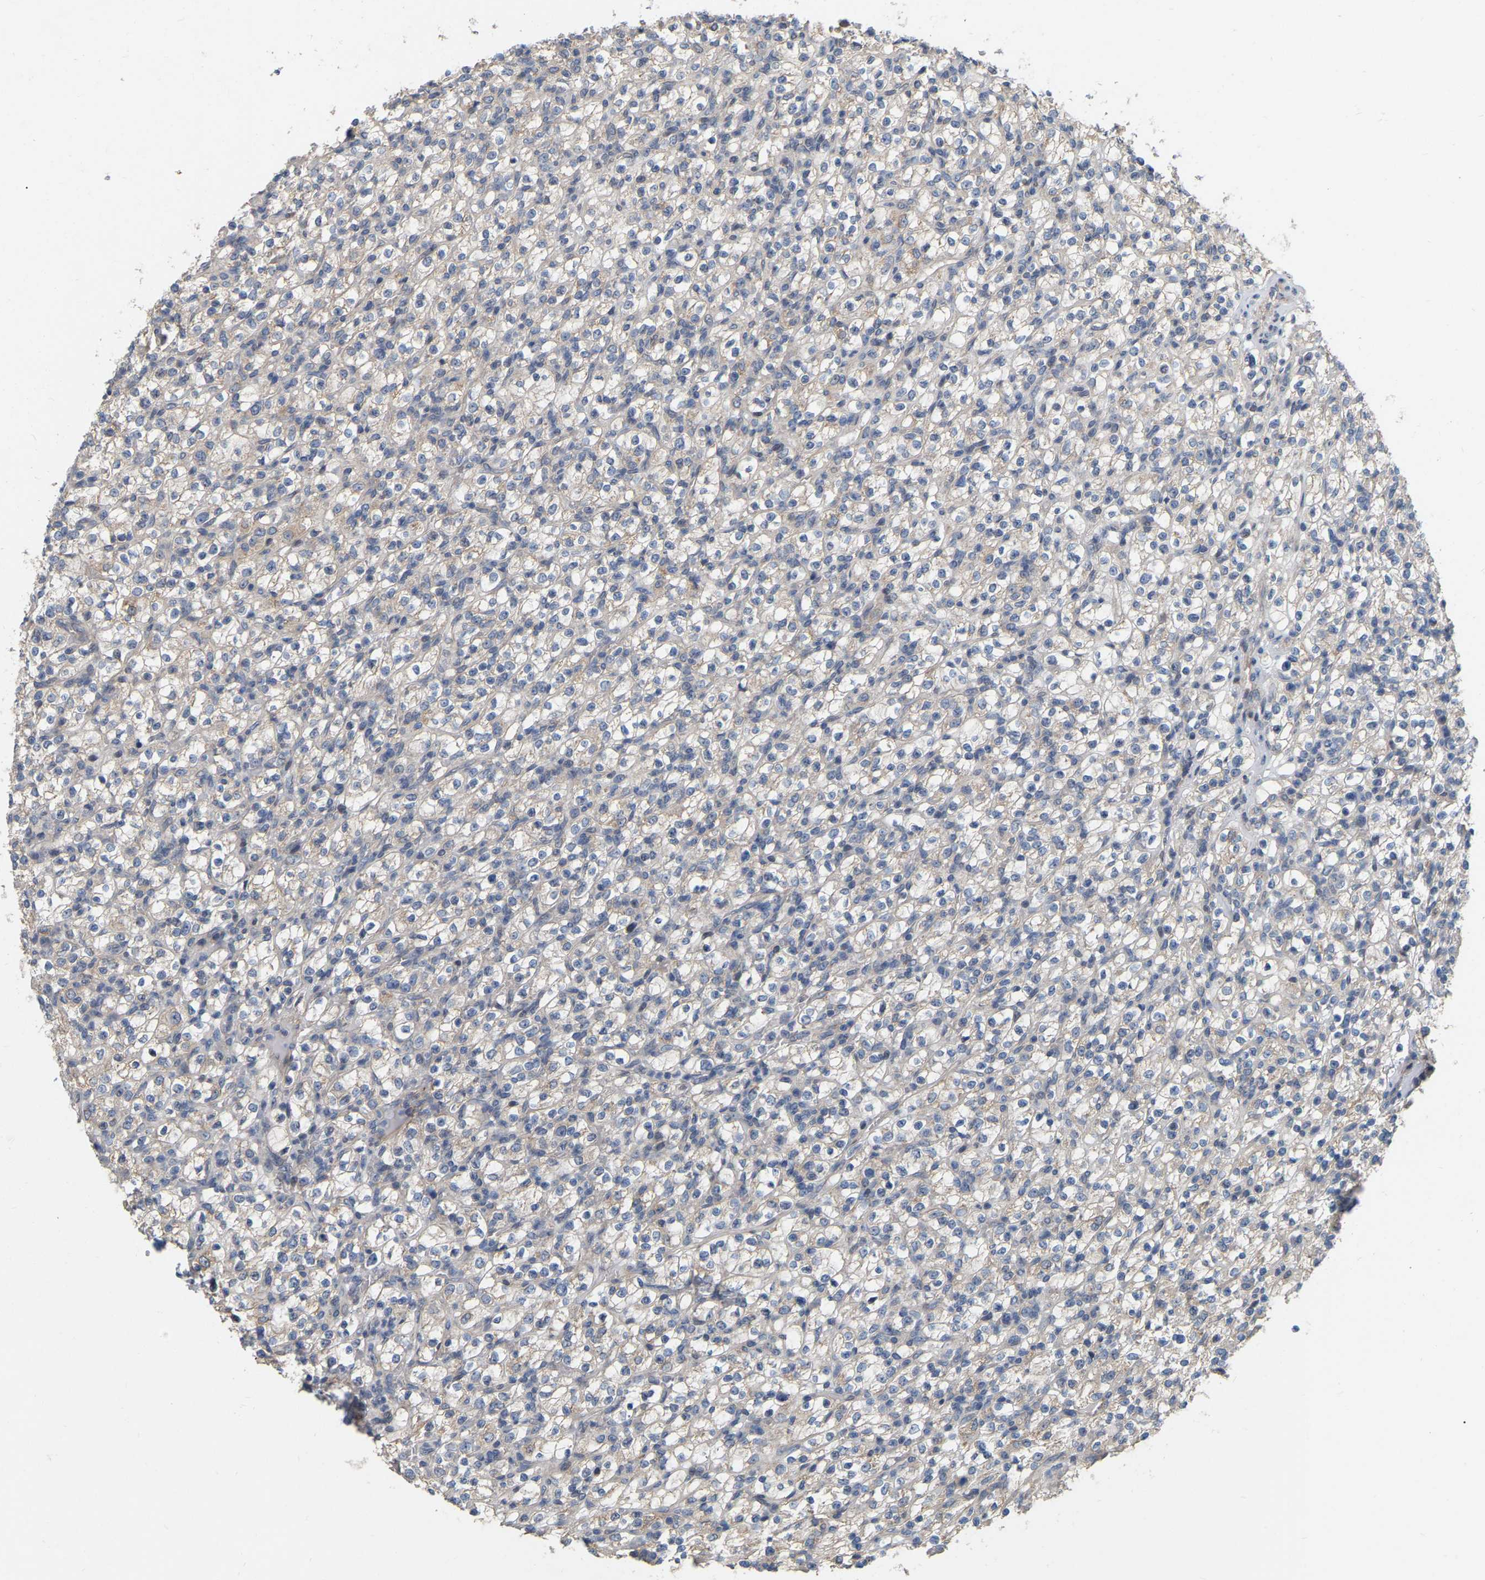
{"staining": {"intensity": "weak", "quantity": "<25%", "location": "cytoplasmic/membranous"}, "tissue": "renal cancer", "cell_type": "Tumor cells", "image_type": "cancer", "snomed": [{"axis": "morphology", "description": "Normal tissue, NOS"}, {"axis": "morphology", "description": "Adenocarcinoma, NOS"}, {"axis": "topography", "description": "Kidney"}], "caption": "Histopathology image shows no protein staining in tumor cells of renal cancer (adenocarcinoma) tissue.", "gene": "SSH1", "patient": {"sex": "female", "age": 72}}